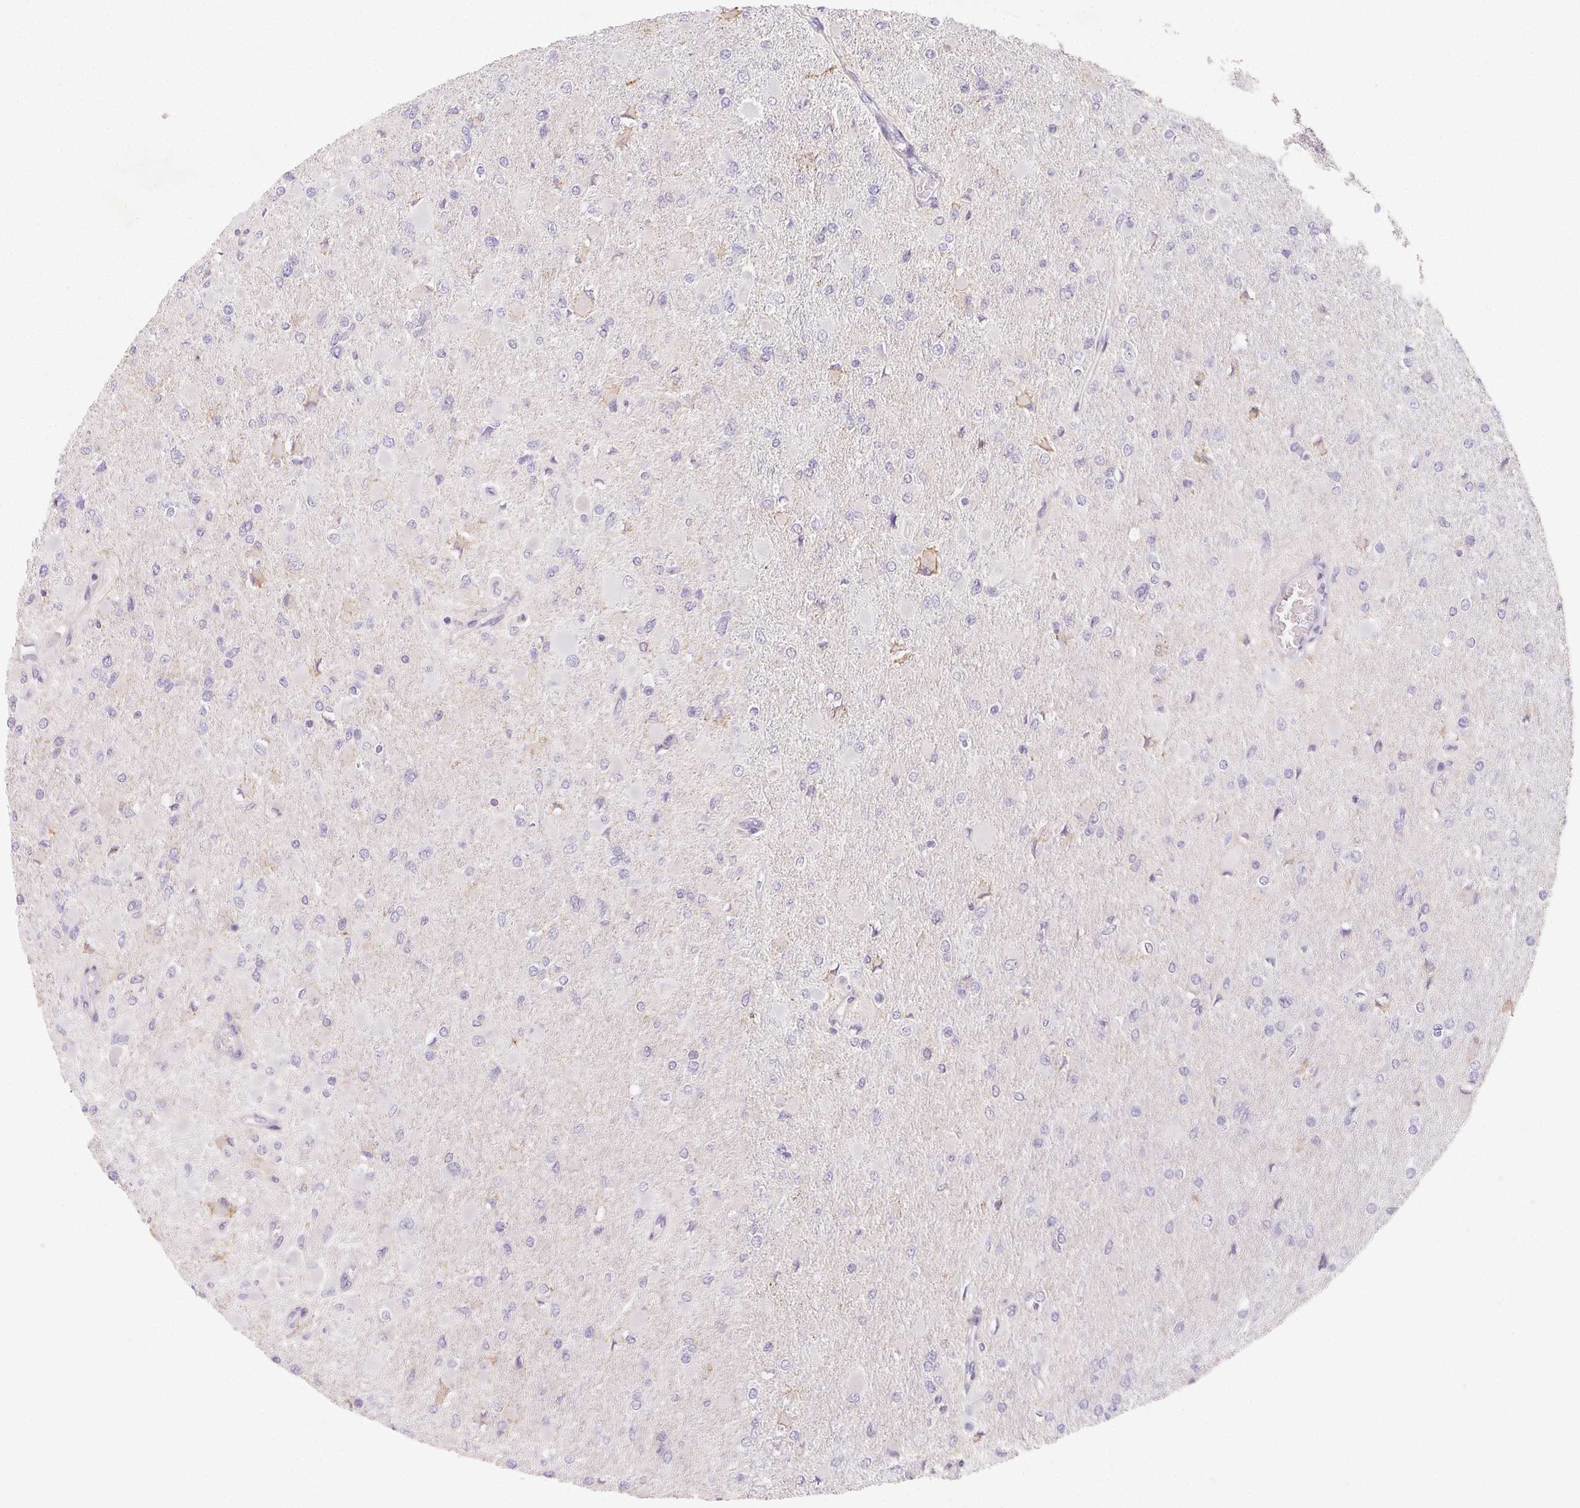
{"staining": {"intensity": "negative", "quantity": "none", "location": "none"}, "tissue": "glioma", "cell_type": "Tumor cells", "image_type": "cancer", "snomed": [{"axis": "morphology", "description": "Glioma, malignant, High grade"}, {"axis": "topography", "description": "Cerebral cortex"}], "caption": "Immunohistochemistry micrograph of human malignant high-grade glioma stained for a protein (brown), which demonstrates no staining in tumor cells. The staining is performed using DAB (3,3'-diaminobenzidine) brown chromogen with nuclei counter-stained in using hematoxylin.", "gene": "LRRC23", "patient": {"sex": "female", "age": 36}}